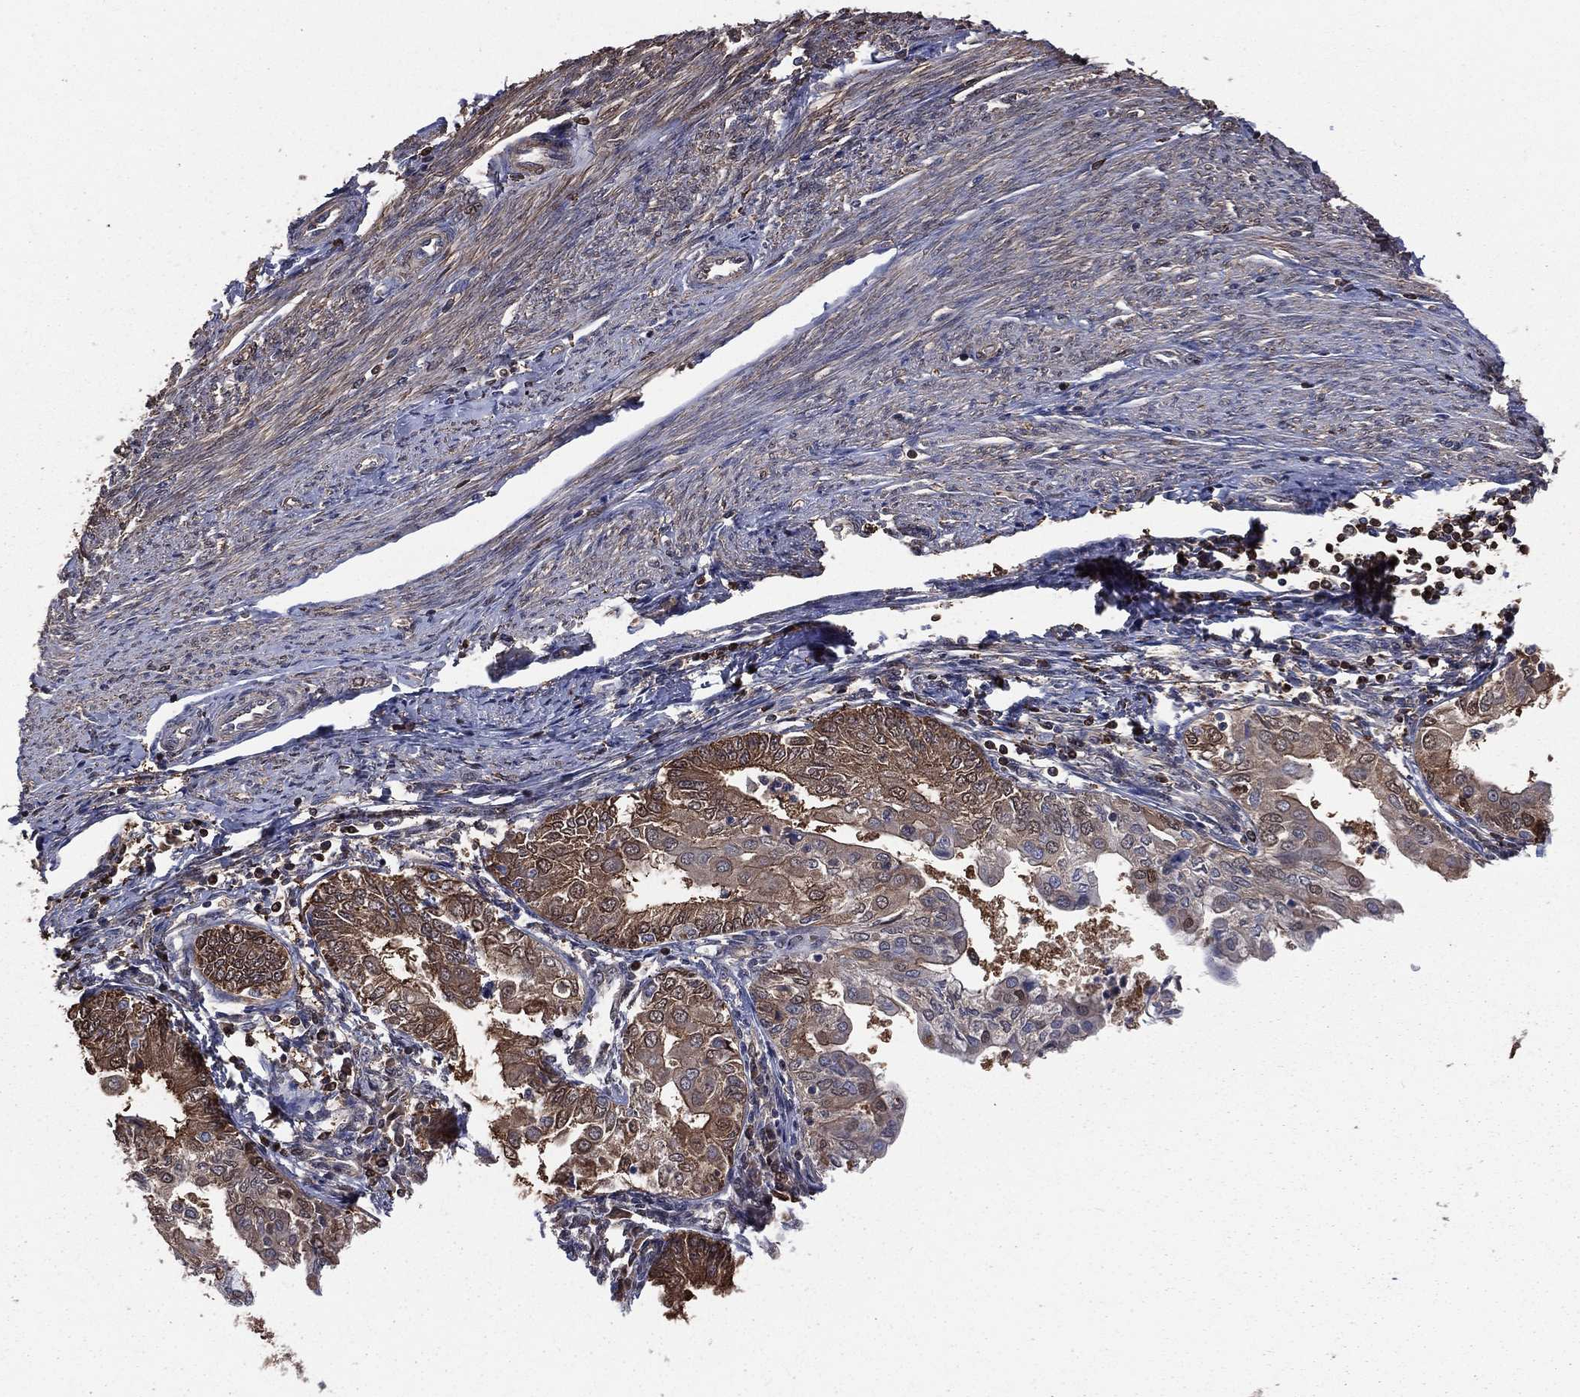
{"staining": {"intensity": "moderate", "quantity": ">75%", "location": "cytoplasmic/membranous"}, "tissue": "endometrial cancer", "cell_type": "Tumor cells", "image_type": "cancer", "snomed": [{"axis": "morphology", "description": "Adenocarcinoma, NOS"}, {"axis": "topography", "description": "Endometrium"}], "caption": "Endometrial cancer tissue displays moderate cytoplasmic/membranous expression in about >75% of tumor cells", "gene": "TBC1D2", "patient": {"sex": "female", "age": 68}}